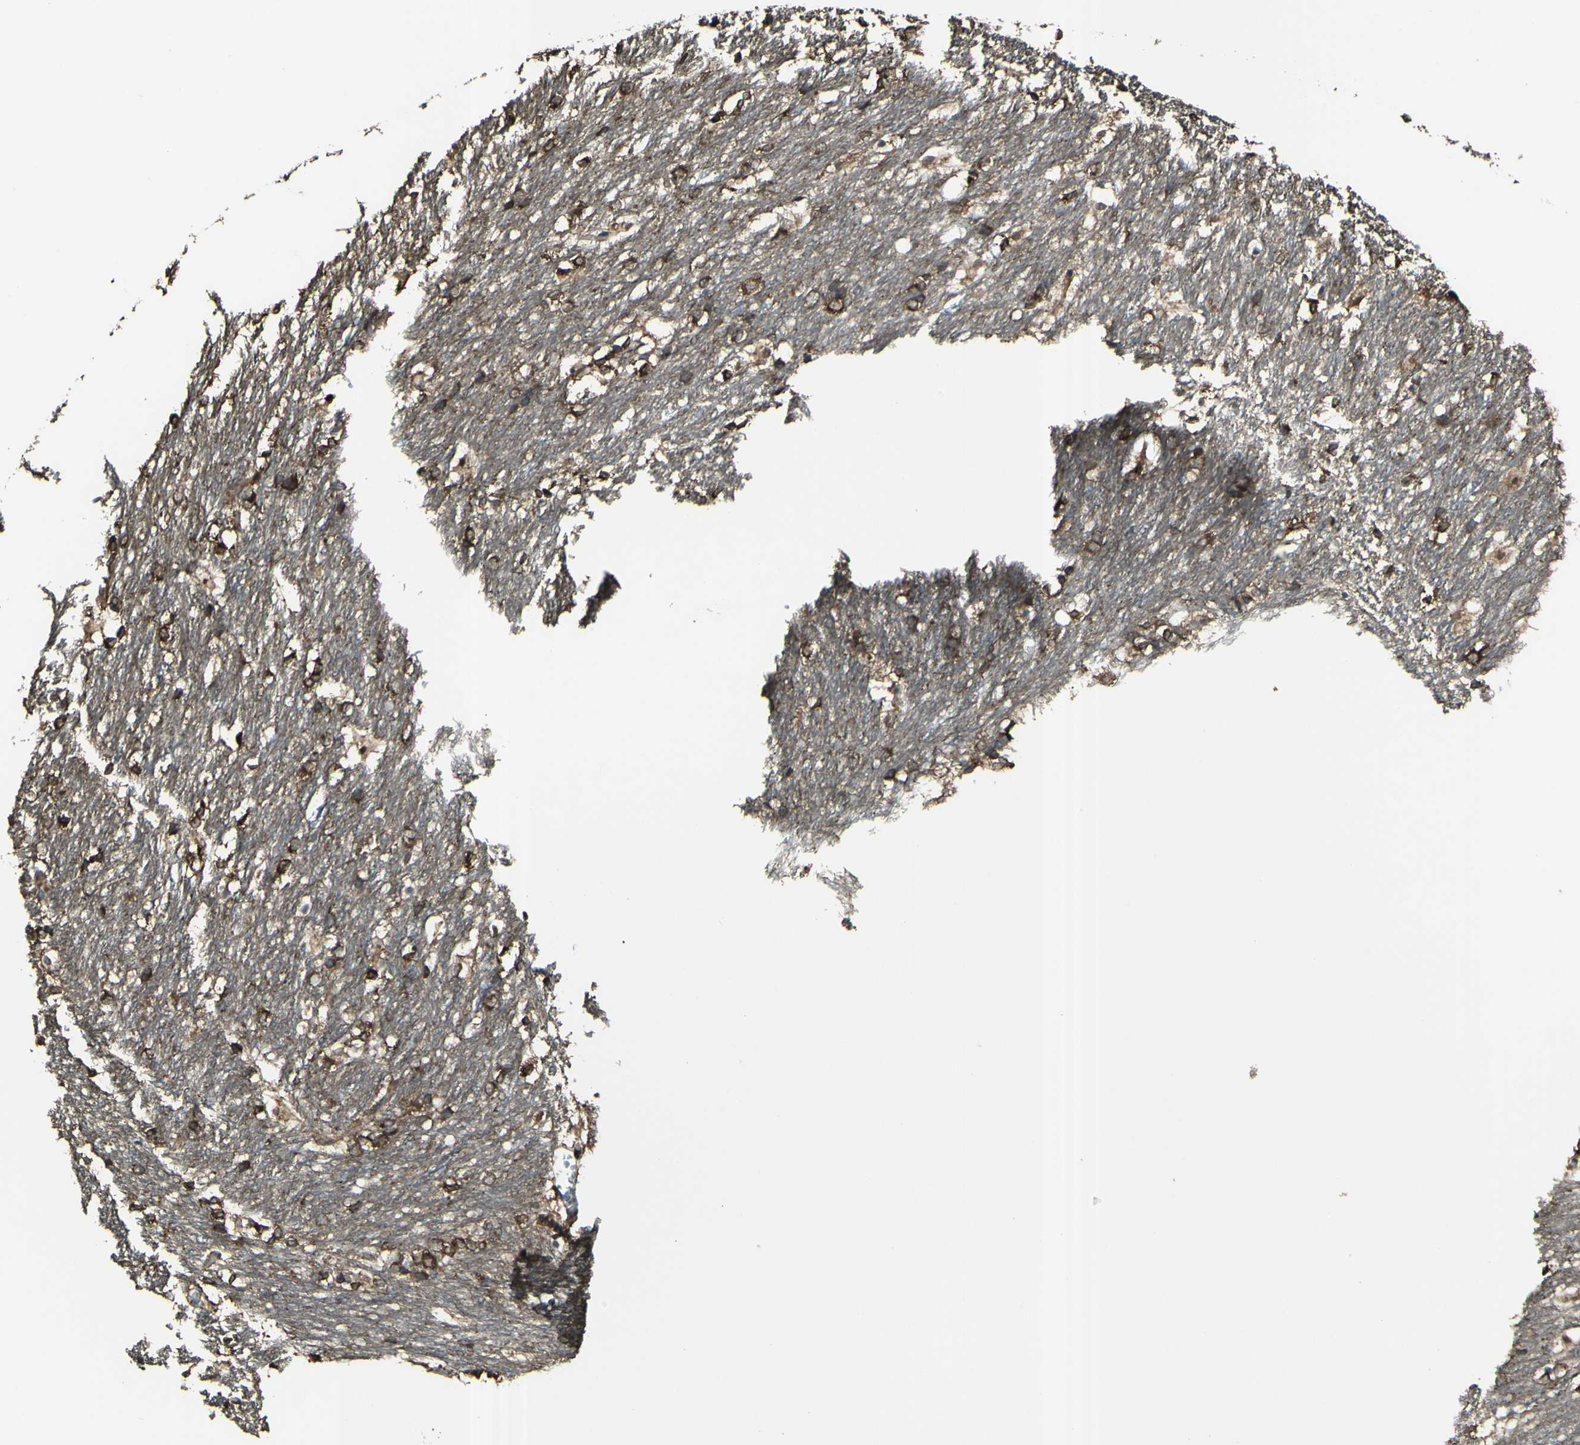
{"staining": {"intensity": "strong", "quantity": "25%-75%", "location": "cytoplasmic/membranous"}, "tissue": "caudate", "cell_type": "Glial cells", "image_type": "normal", "snomed": [{"axis": "morphology", "description": "Normal tissue, NOS"}, {"axis": "topography", "description": "Lateral ventricle wall"}], "caption": "The micrograph reveals a brown stain indicating the presence of a protein in the cytoplasmic/membranous of glial cells in caudate. (DAB = brown stain, brightfield microscopy at high magnification).", "gene": "GNAS", "patient": {"sex": "female", "age": 19}}